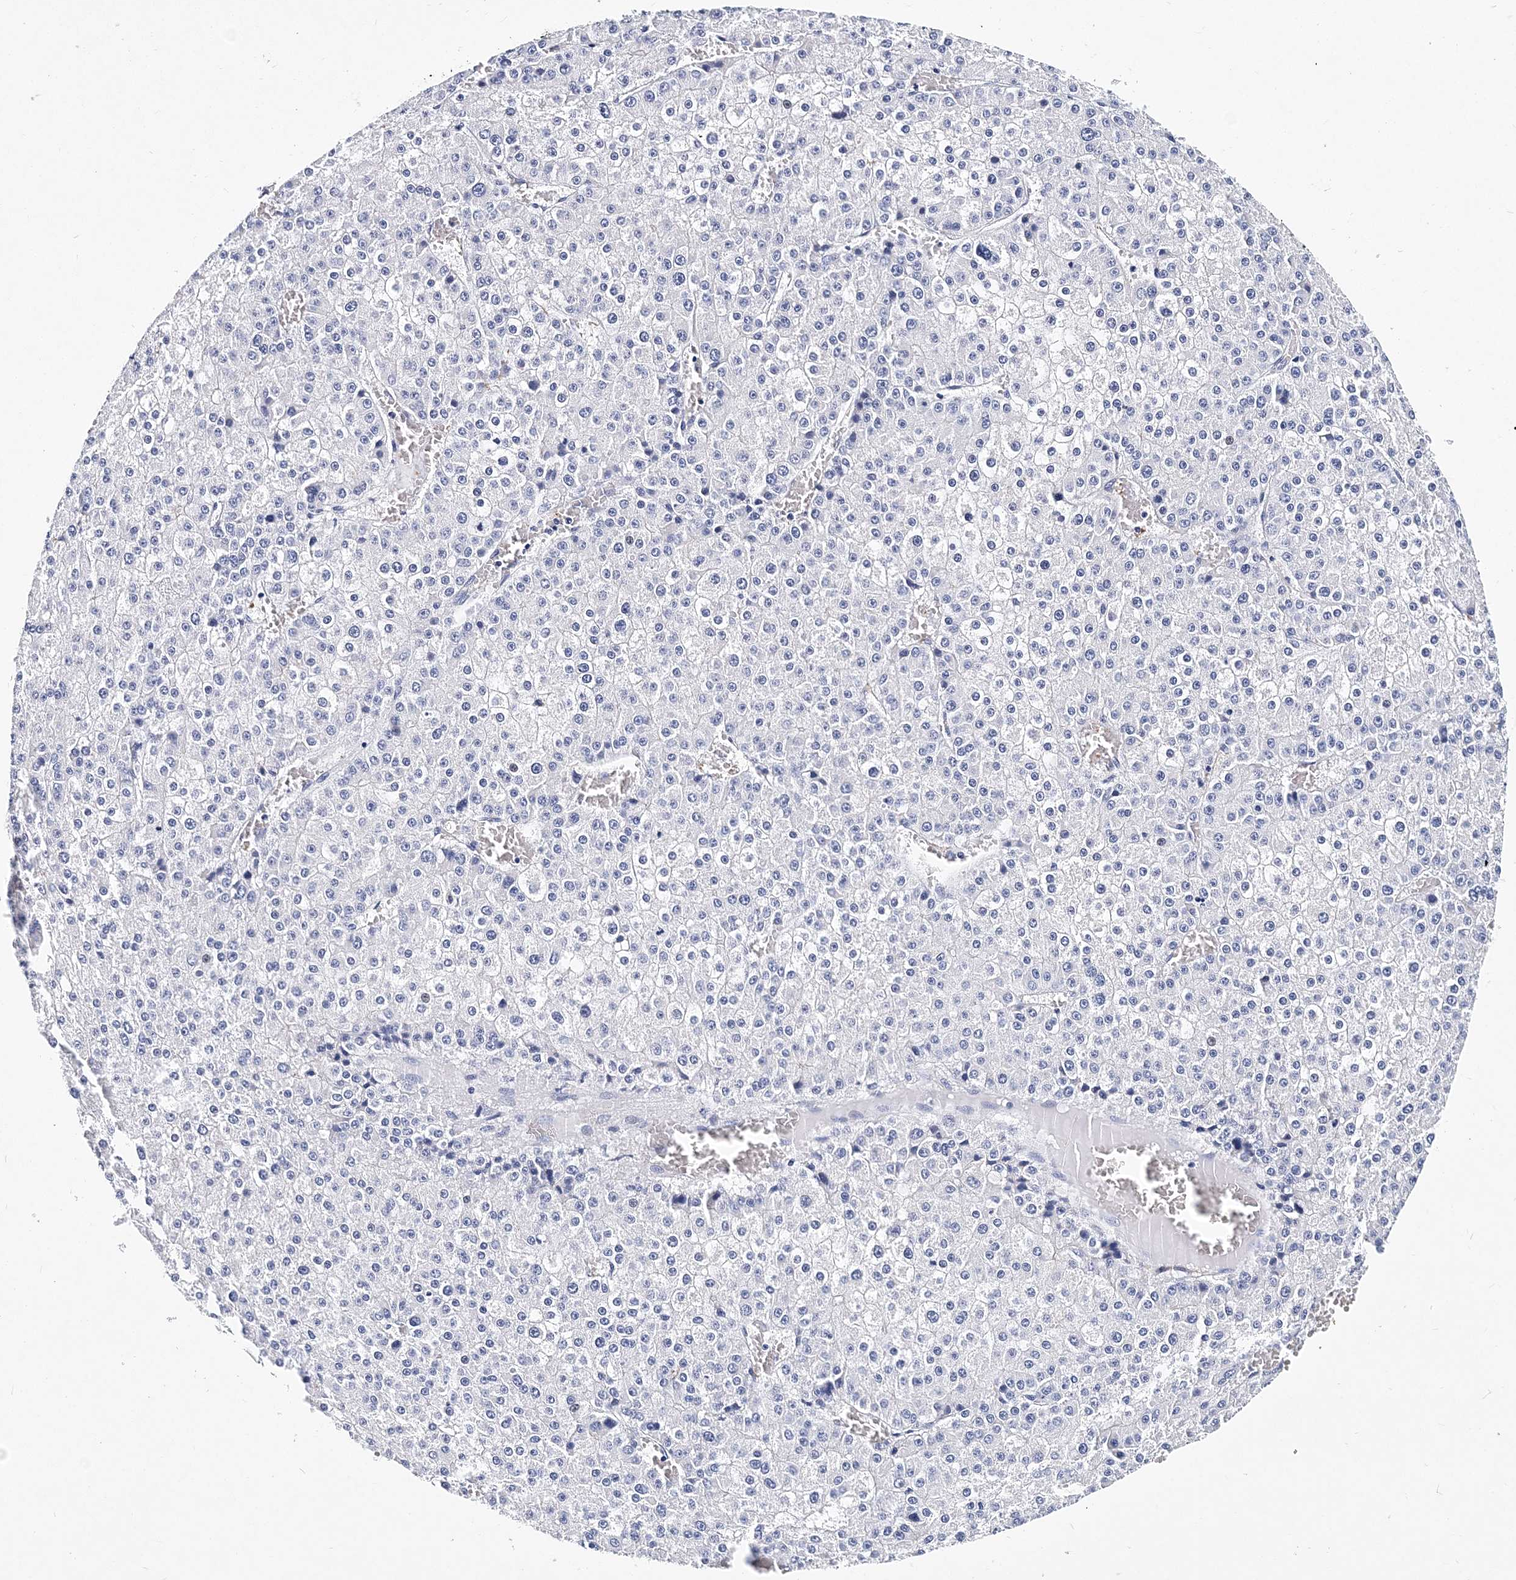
{"staining": {"intensity": "negative", "quantity": "none", "location": "none"}, "tissue": "liver cancer", "cell_type": "Tumor cells", "image_type": "cancer", "snomed": [{"axis": "morphology", "description": "Carcinoma, Hepatocellular, NOS"}, {"axis": "topography", "description": "Liver"}], "caption": "Tumor cells are negative for protein expression in human liver cancer.", "gene": "ITGA2B", "patient": {"sex": "female", "age": 73}}